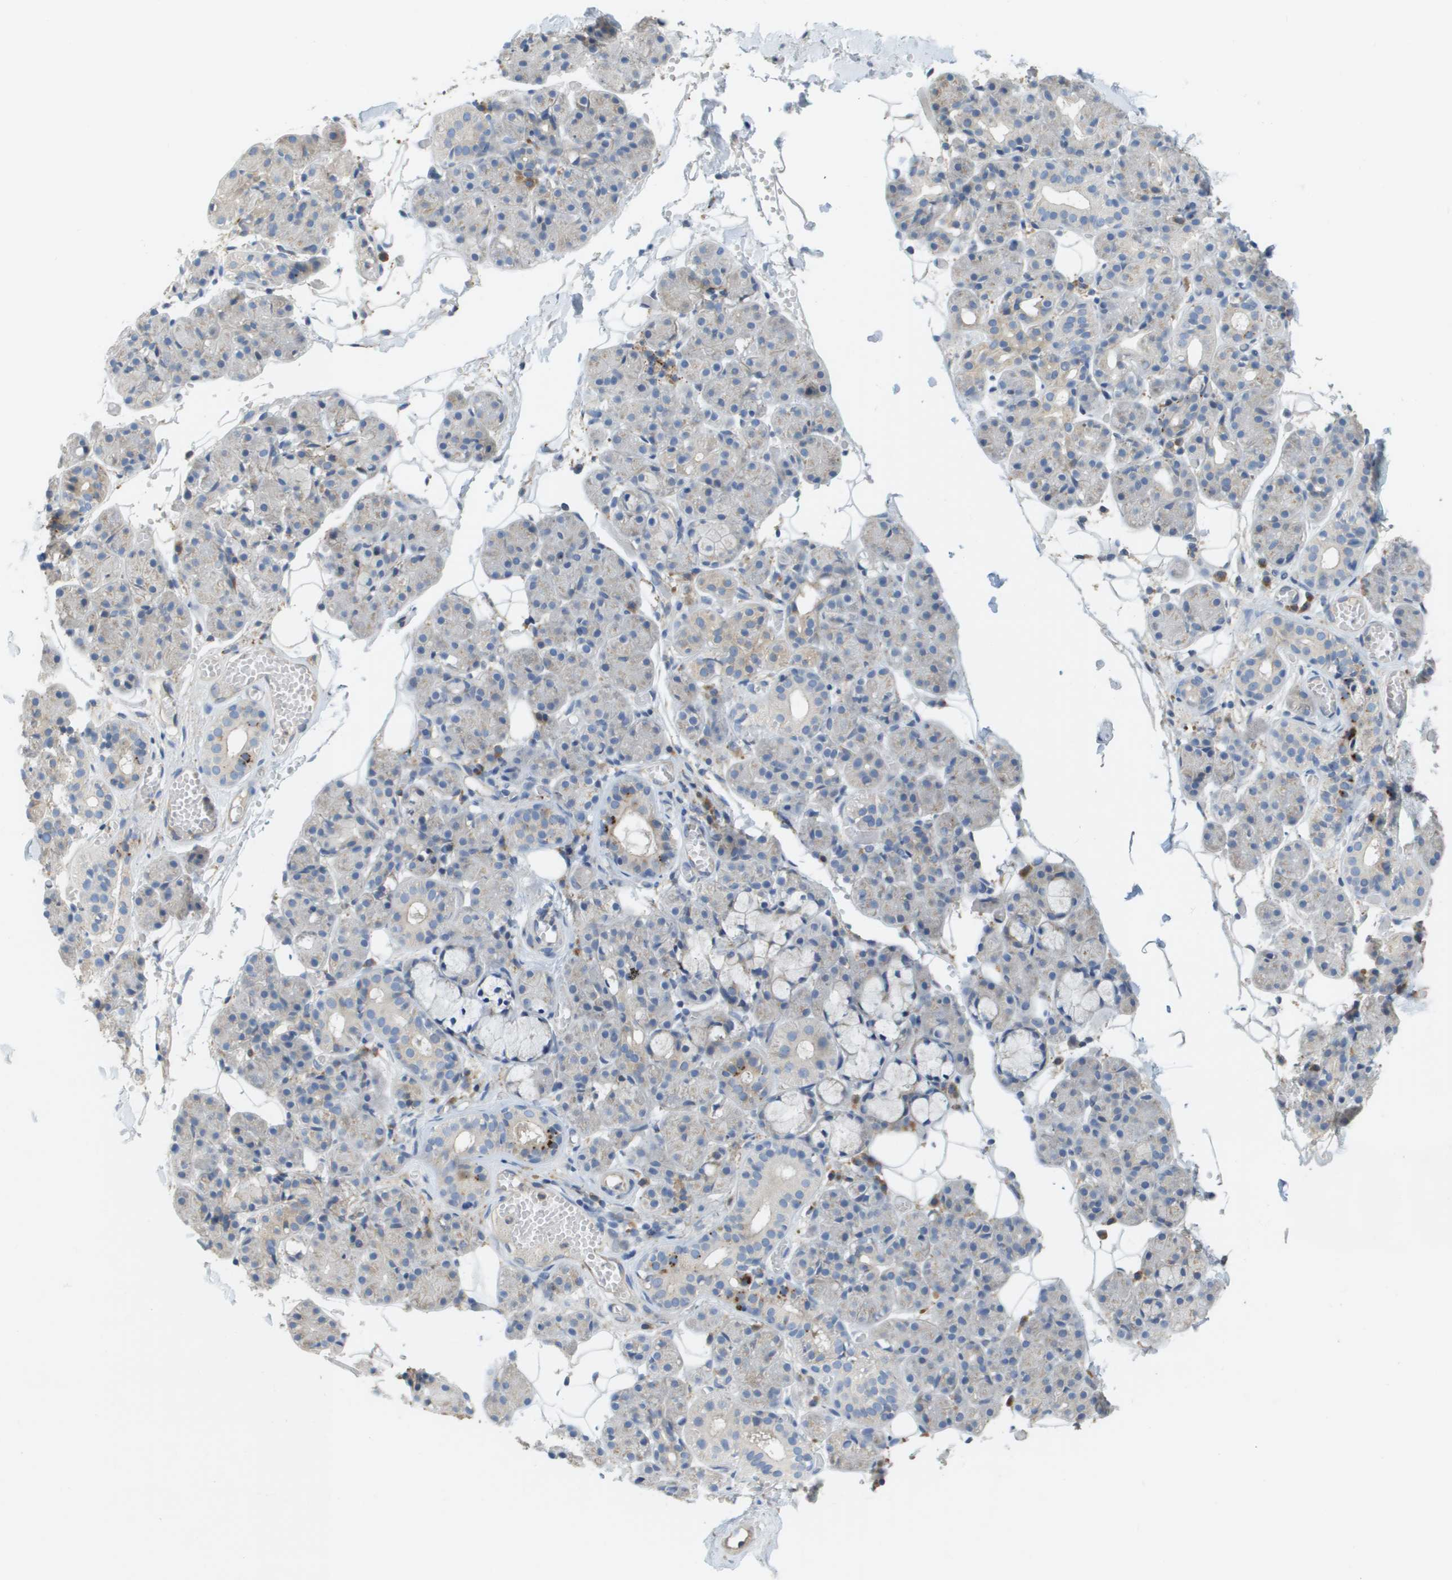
{"staining": {"intensity": "moderate", "quantity": "<25%", "location": "cytoplasmic/membranous"}, "tissue": "salivary gland", "cell_type": "Glandular cells", "image_type": "normal", "snomed": [{"axis": "morphology", "description": "Normal tissue, NOS"}, {"axis": "topography", "description": "Salivary gland"}], "caption": "Immunohistochemistry photomicrograph of benign salivary gland: human salivary gland stained using IHC reveals low levels of moderate protein expression localized specifically in the cytoplasmic/membranous of glandular cells, appearing as a cytoplasmic/membranous brown color.", "gene": "CASP10", "patient": {"sex": "male", "age": 63}}